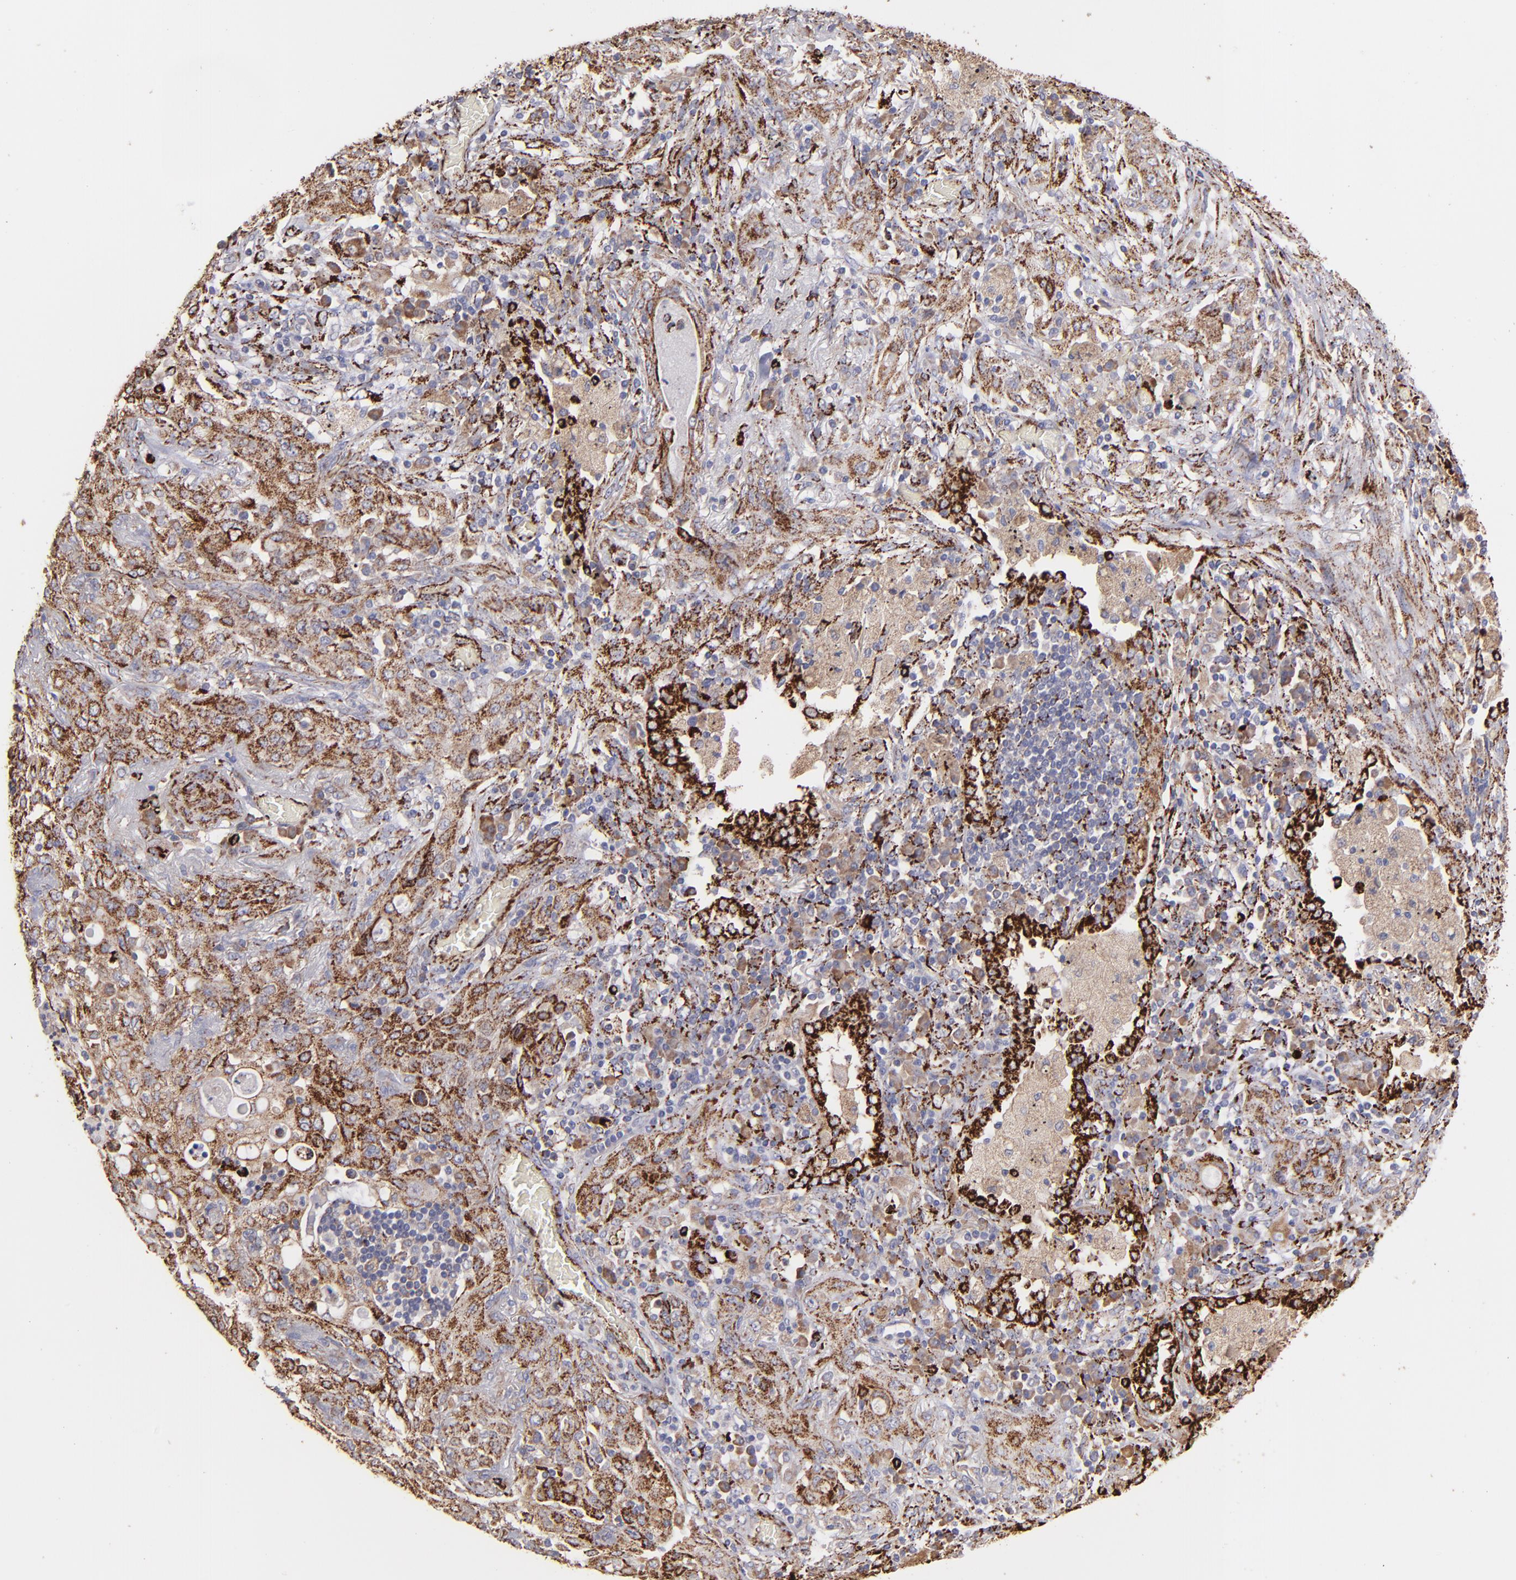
{"staining": {"intensity": "moderate", "quantity": ">75%", "location": "cytoplasmic/membranous"}, "tissue": "lung cancer", "cell_type": "Tumor cells", "image_type": "cancer", "snomed": [{"axis": "morphology", "description": "Squamous cell carcinoma, NOS"}, {"axis": "topography", "description": "Lung"}], "caption": "DAB immunohistochemical staining of human lung cancer (squamous cell carcinoma) shows moderate cytoplasmic/membranous protein expression in about >75% of tumor cells. (Brightfield microscopy of DAB IHC at high magnification).", "gene": "MAOB", "patient": {"sex": "female", "age": 47}}